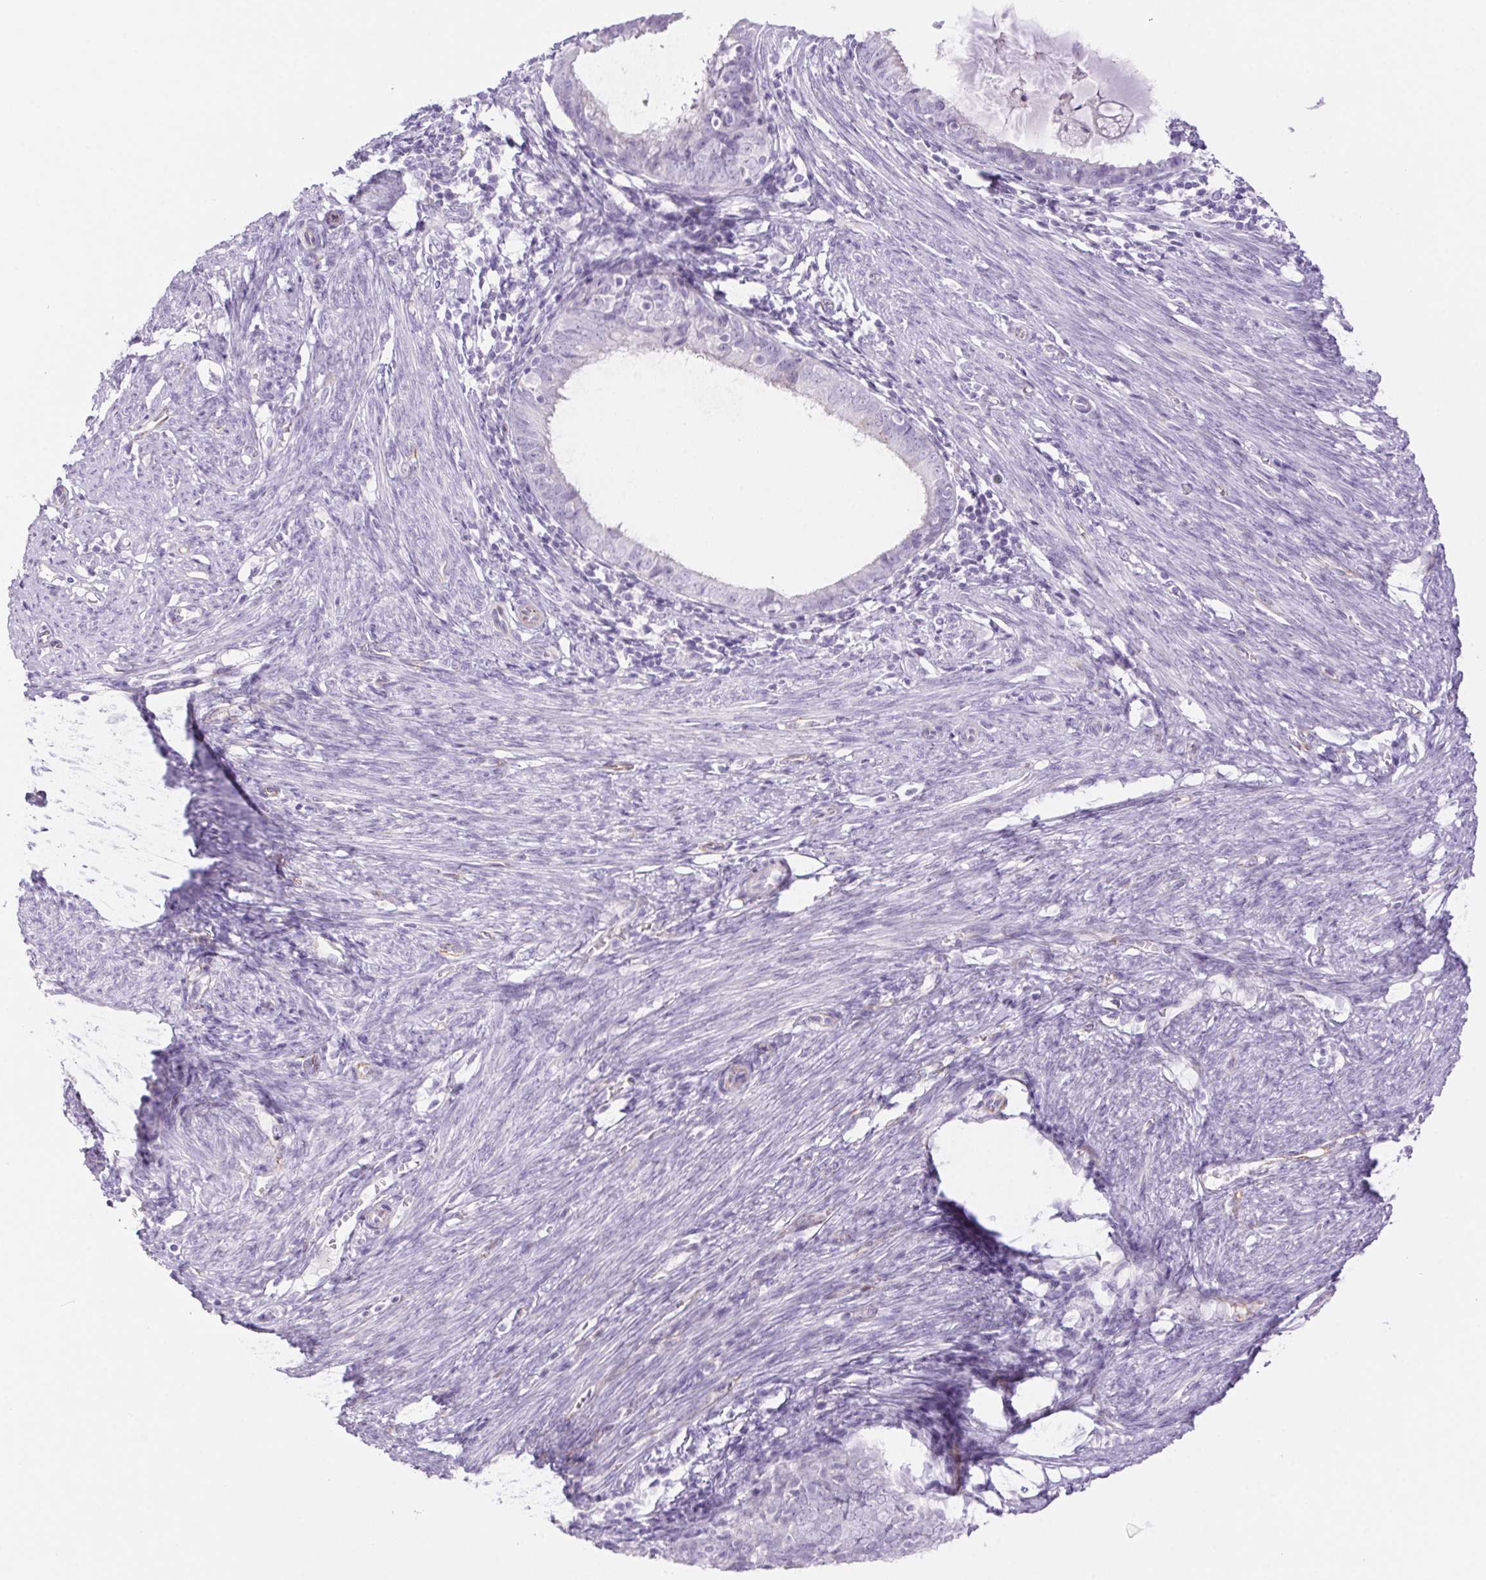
{"staining": {"intensity": "negative", "quantity": "none", "location": "none"}, "tissue": "endometrial cancer", "cell_type": "Tumor cells", "image_type": "cancer", "snomed": [{"axis": "morphology", "description": "Adenocarcinoma, NOS"}, {"axis": "topography", "description": "Endometrium"}], "caption": "High magnification brightfield microscopy of endometrial cancer stained with DAB (brown) and counterstained with hematoxylin (blue): tumor cells show no significant positivity. Brightfield microscopy of IHC stained with DAB (3,3'-diaminobenzidine) (brown) and hematoxylin (blue), captured at high magnification.", "gene": "ERP27", "patient": {"sex": "female", "age": 57}}